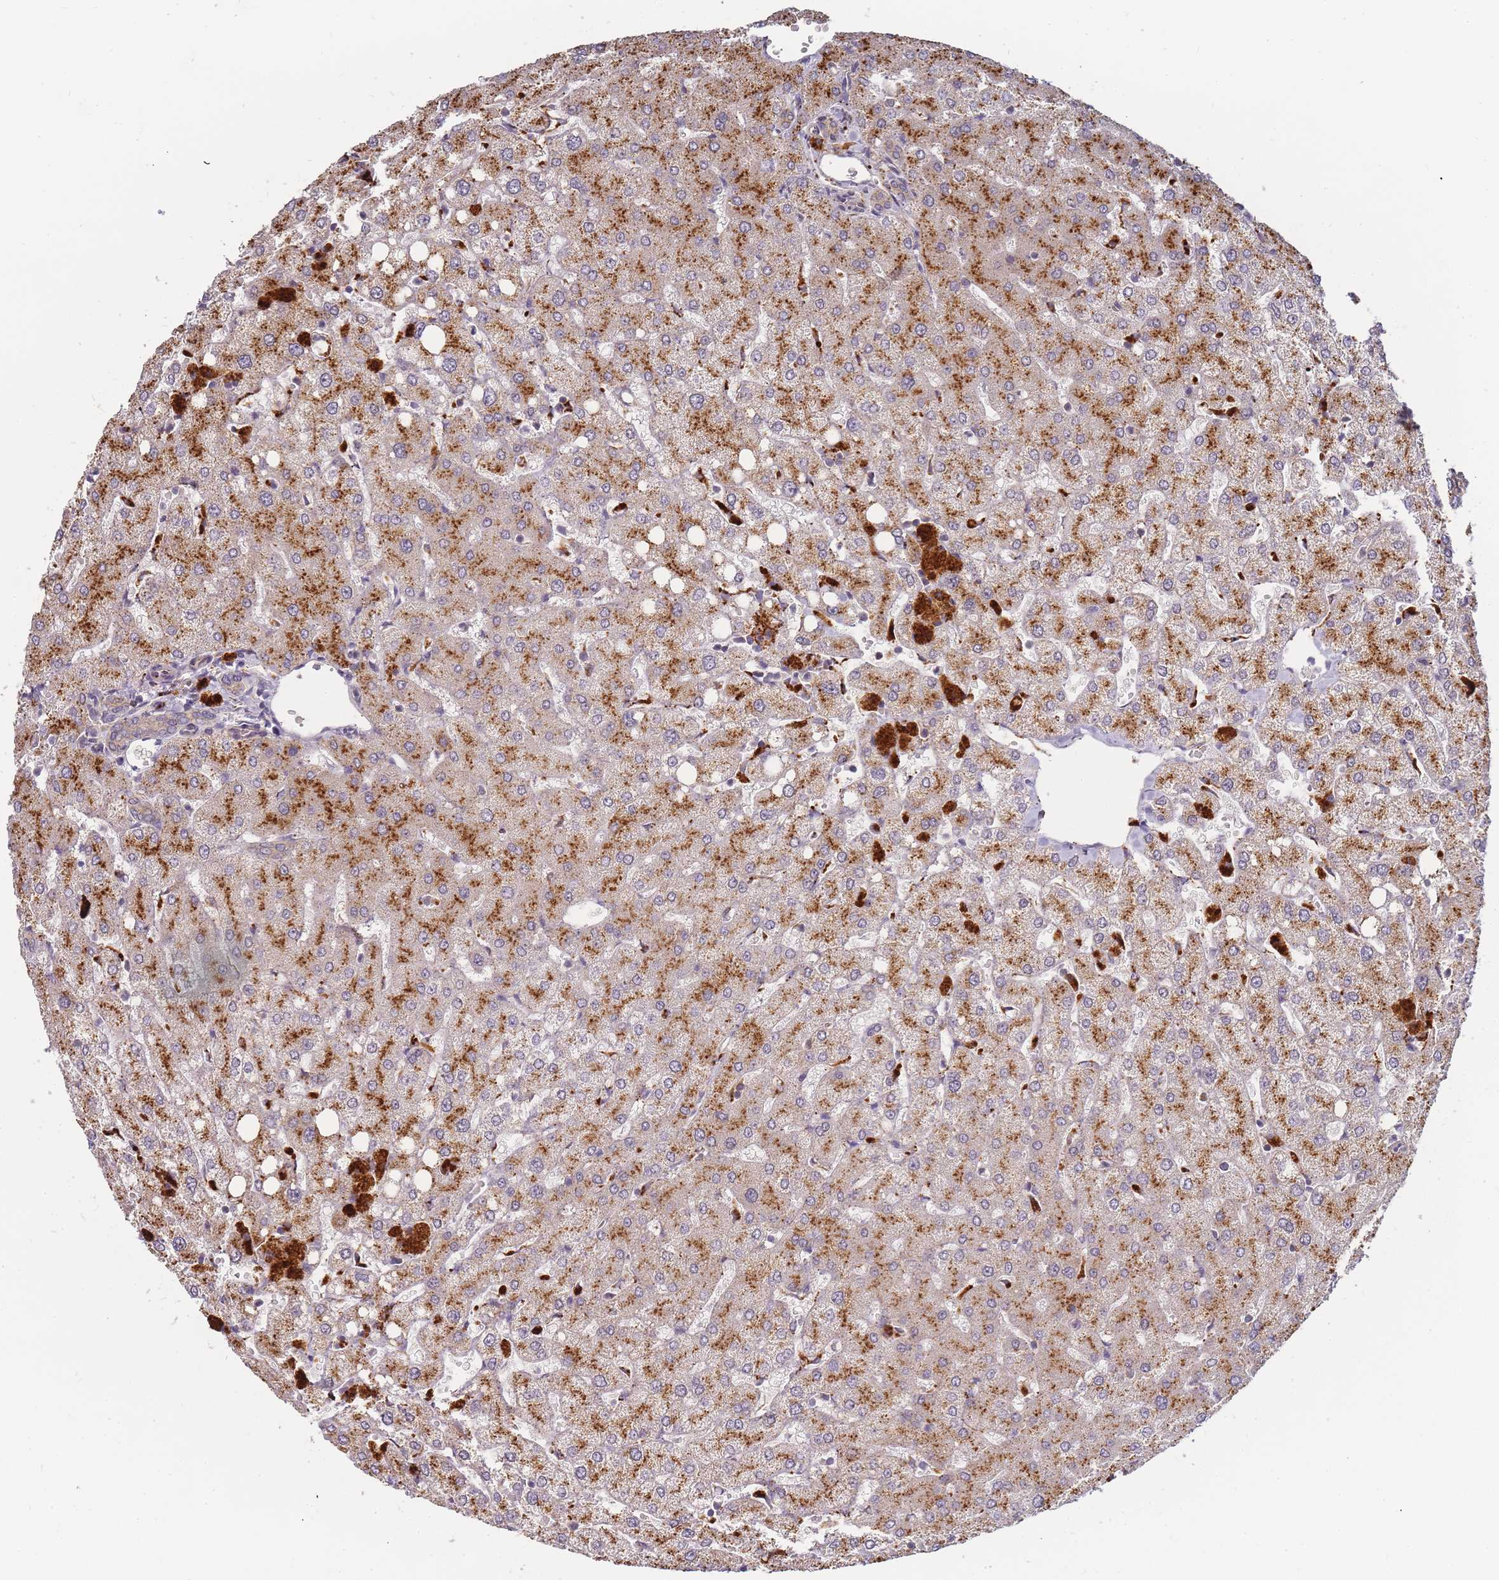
{"staining": {"intensity": "weak", "quantity": ">75%", "location": "cytoplasmic/membranous"}, "tissue": "liver", "cell_type": "Cholangiocytes", "image_type": "normal", "snomed": [{"axis": "morphology", "description": "Normal tissue, NOS"}, {"axis": "topography", "description": "Liver"}], "caption": "Weak cytoplasmic/membranous protein expression is appreciated in approximately >75% of cholangiocytes in liver.", "gene": "ATG5", "patient": {"sex": "female", "age": 54}}